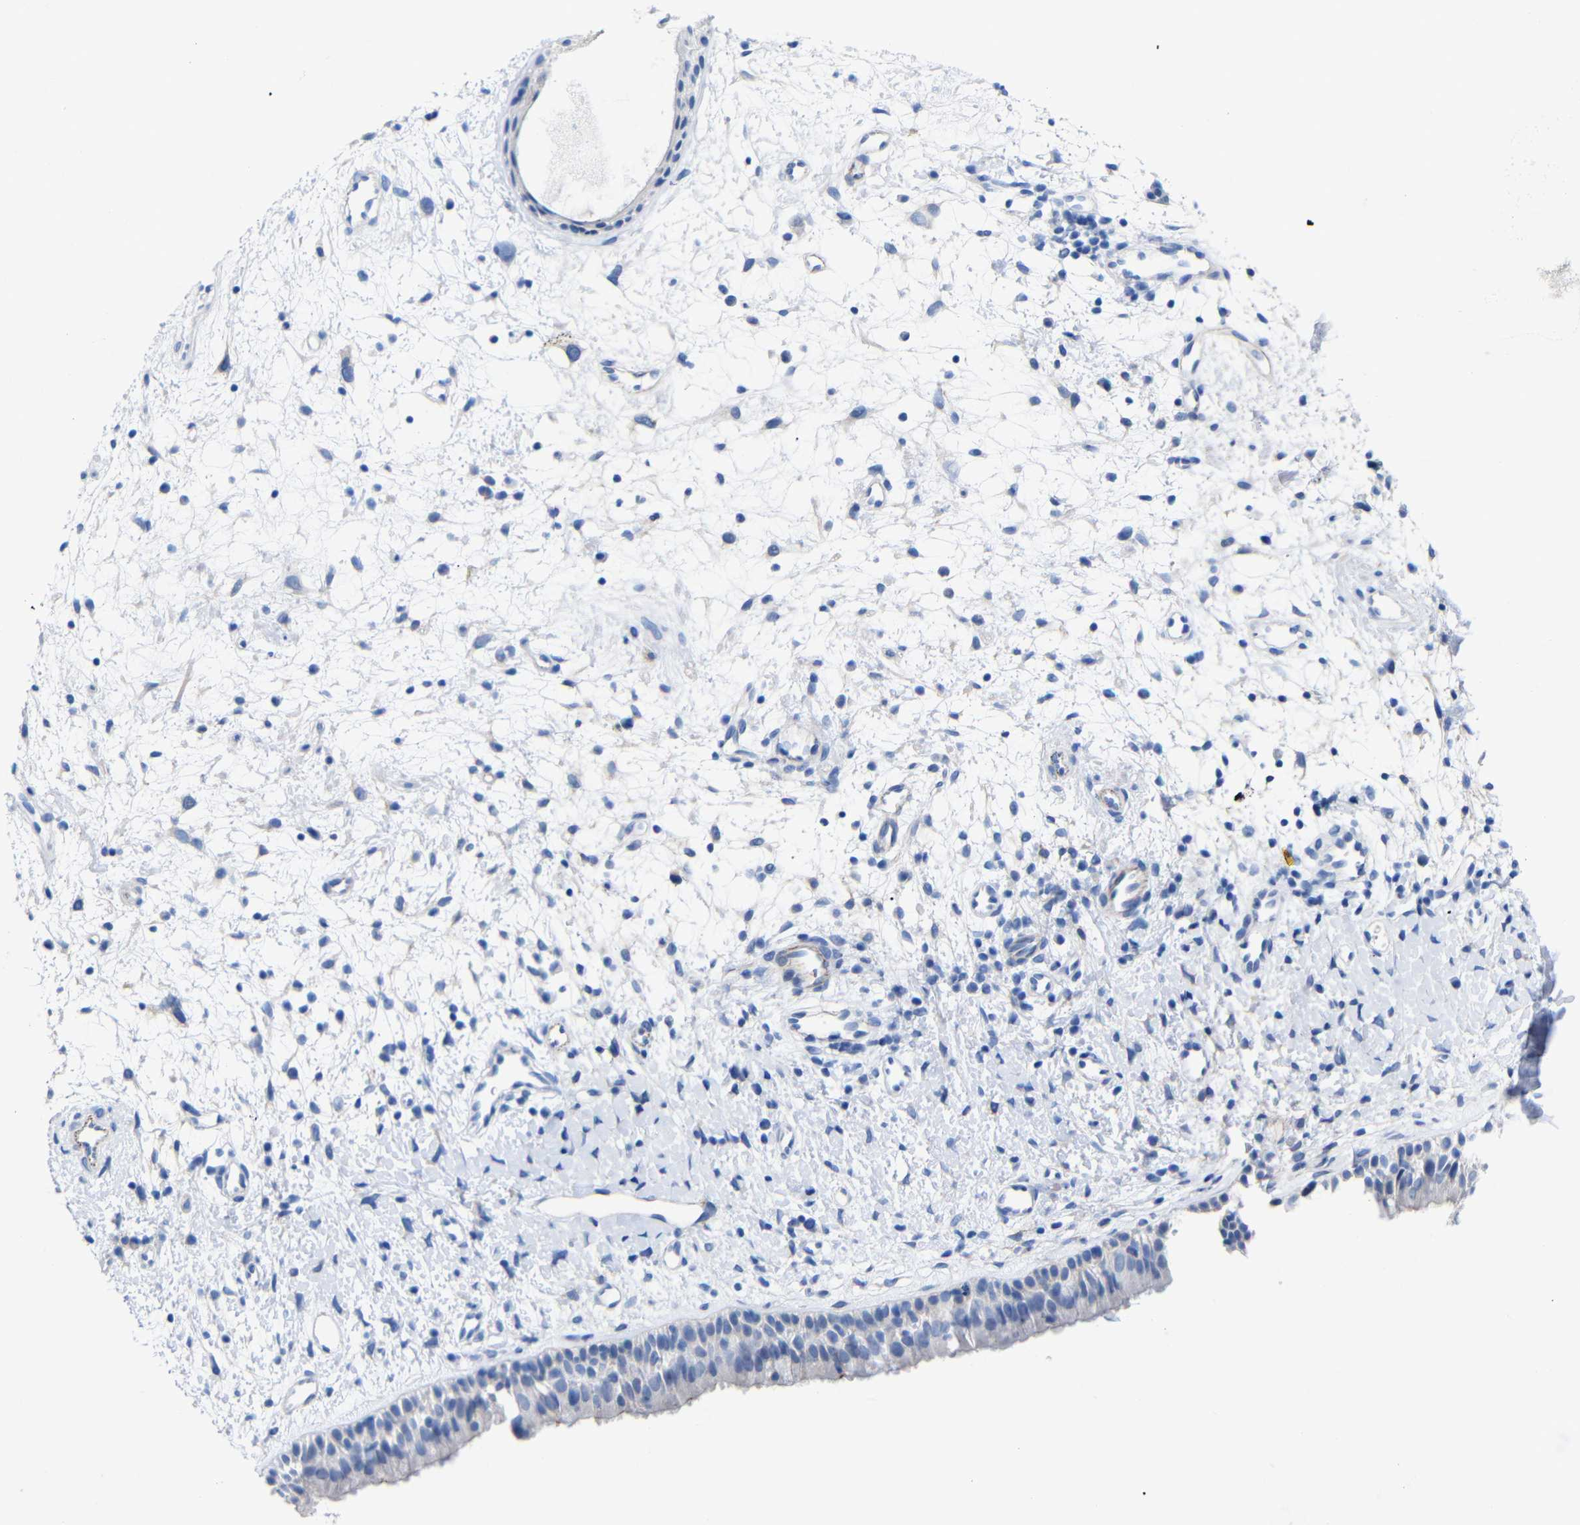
{"staining": {"intensity": "negative", "quantity": "none", "location": "none"}, "tissue": "nasopharynx", "cell_type": "Respiratory epithelial cells", "image_type": "normal", "snomed": [{"axis": "morphology", "description": "Normal tissue, NOS"}, {"axis": "topography", "description": "Nasopharynx"}], "caption": "DAB immunohistochemical staining of unremarkable human nasopharynx shows no significant positivity in respiratory epithelial cells. (DAB (3,3'-diaminobenzidine) immunohistochemistry (IHC), high magnification).", "gene": "CGNL1", "patient": {"sex": "male", "age": 22}}